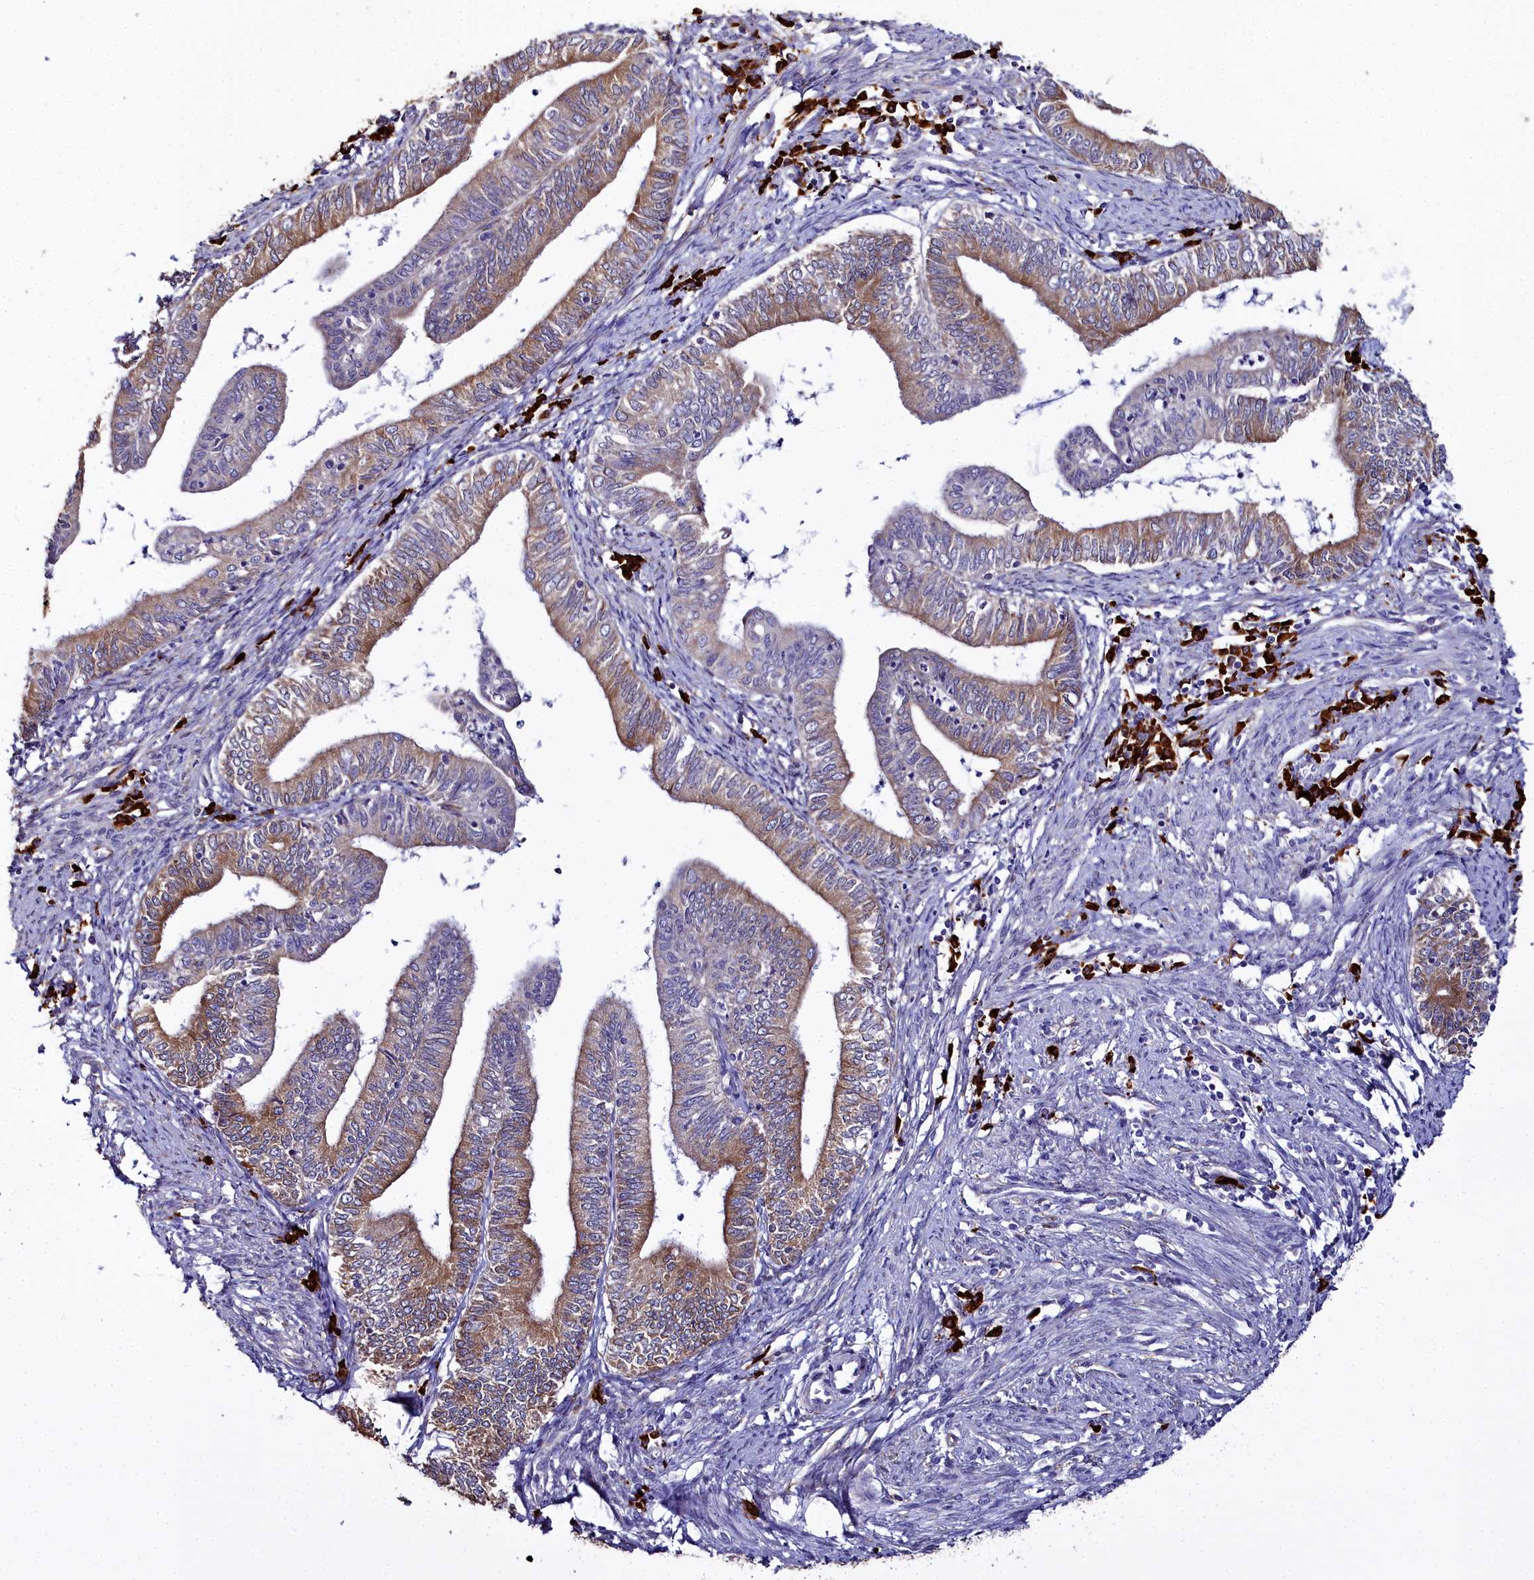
{"staining": {"intensity": "moderate", "quantity": "25%-75%", "location": "cytoplasmic/membranous"}, "tissue": "endometrial cancer", "cell_type": "Tumor cells", "image_type": "cancer", "snomed": [{"axis": "morphology", "description": "Adenocarcinoma, NOS"}, {"axis": "topography", "description": "Endometrium"}], "caption": "A brown stain highlights moderate cytoplasmic/membranous expression of a protein in endometrial cancer (adenocarcinoma) tumor cells. Nuclei are stained in blue.", "gene": "TXNDC5", "patient": {"sex": "female", "age": 66}}